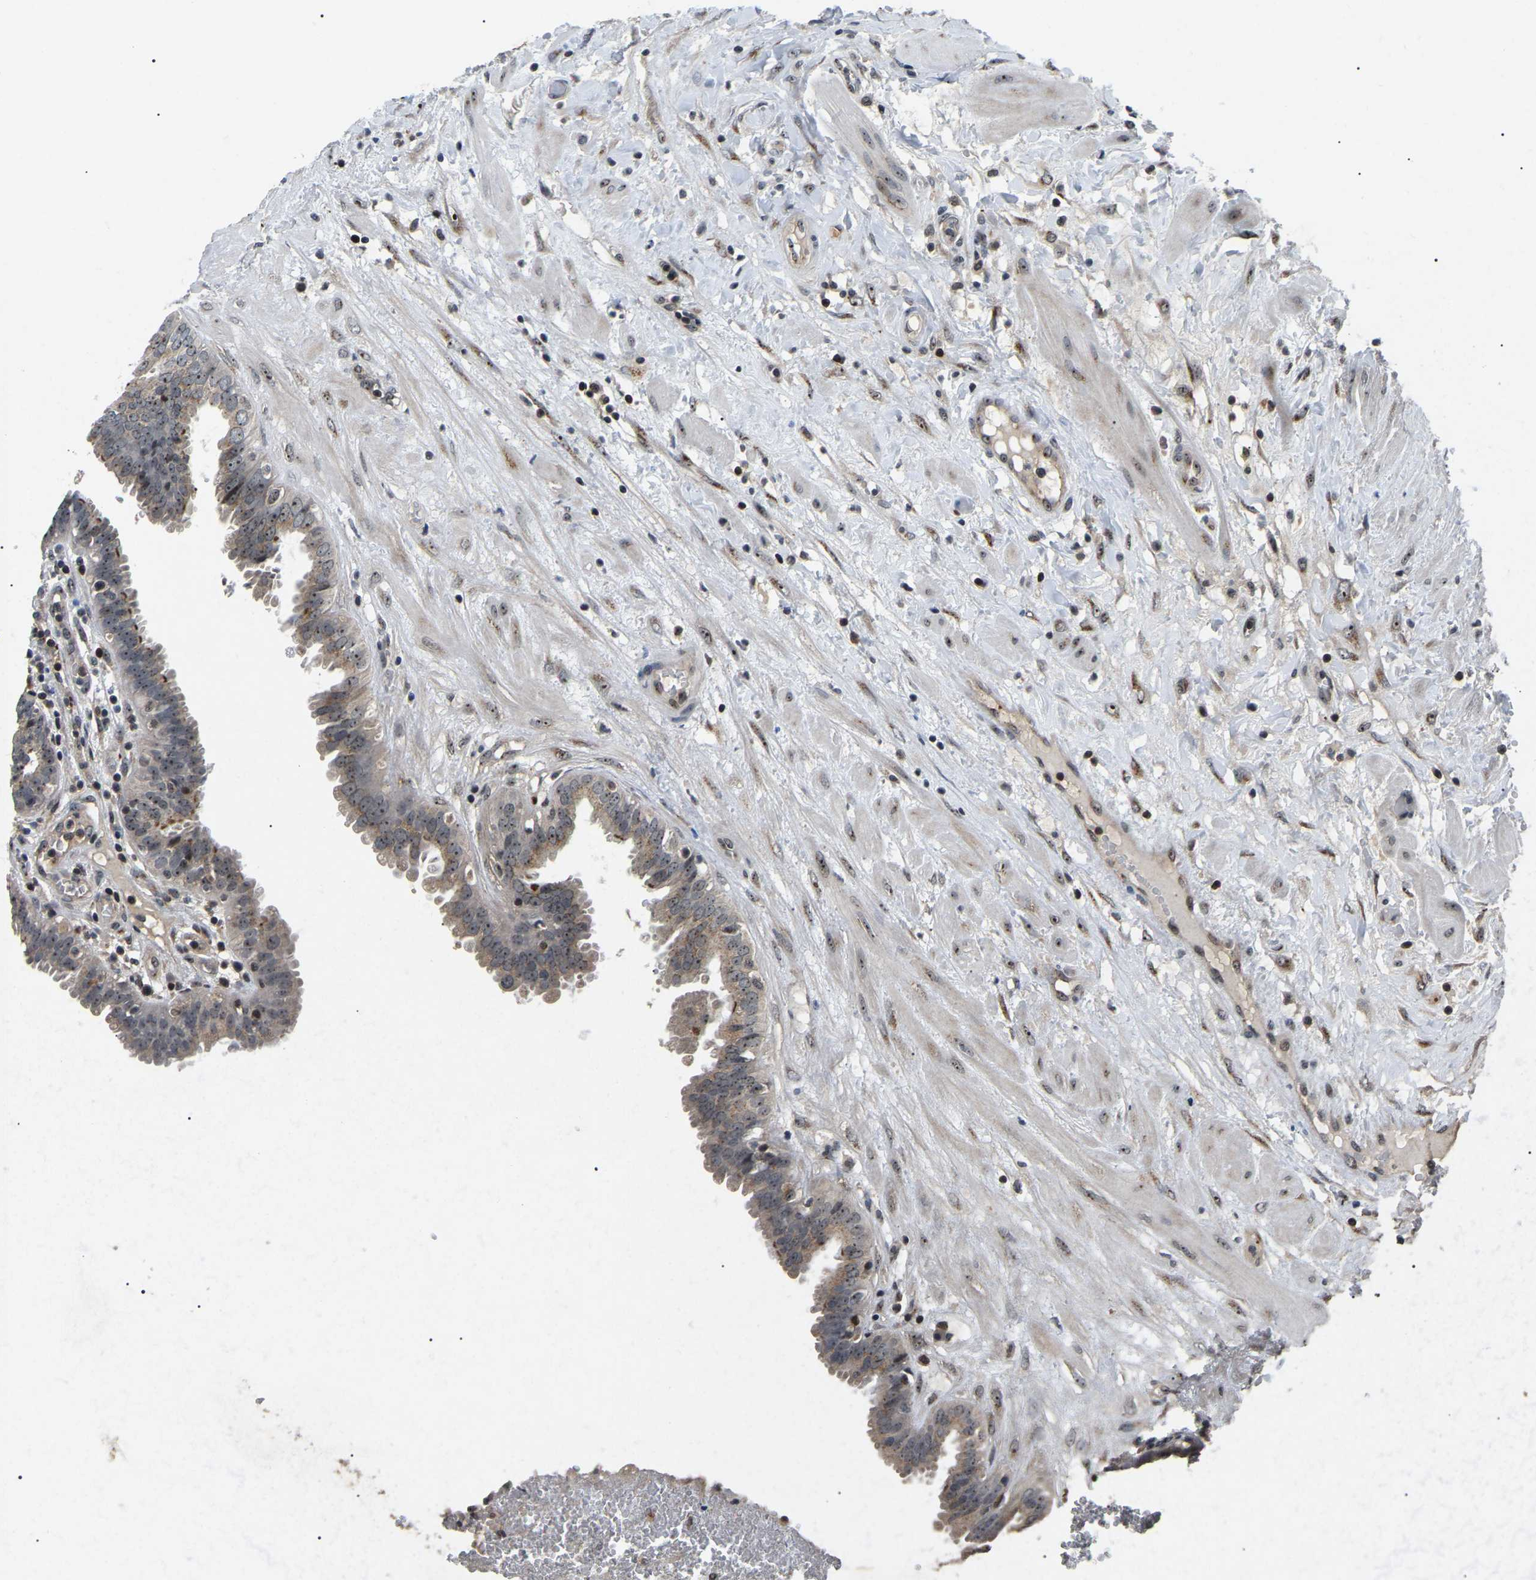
{"staining": {"intensity": "moderate", "quantity": ">75%", "location": "cytoplasmic/membranous,nuclear"}, "tissue": "seminal vesicle", "cell_type": "Glandular cells", "image_type": "normal", "snomed": [{"axis": "morphology", "description": "Normal tissue, NOS"}, {"axis": "morphology", "description": "Adenocarcinoma, High grade"}, {"axis": "topography", "description": "Prostate"}, {"axis": "topography", "description": "Seminal veicle"}], "caption": "Protein analysis of unremarkable seminal vesicle shows moderate cytoplasmic/membranous,nuclear staining in about >75% of glandular cells.", "gene": "RBM28", "patient": {"sex": "male", "age": 55}}